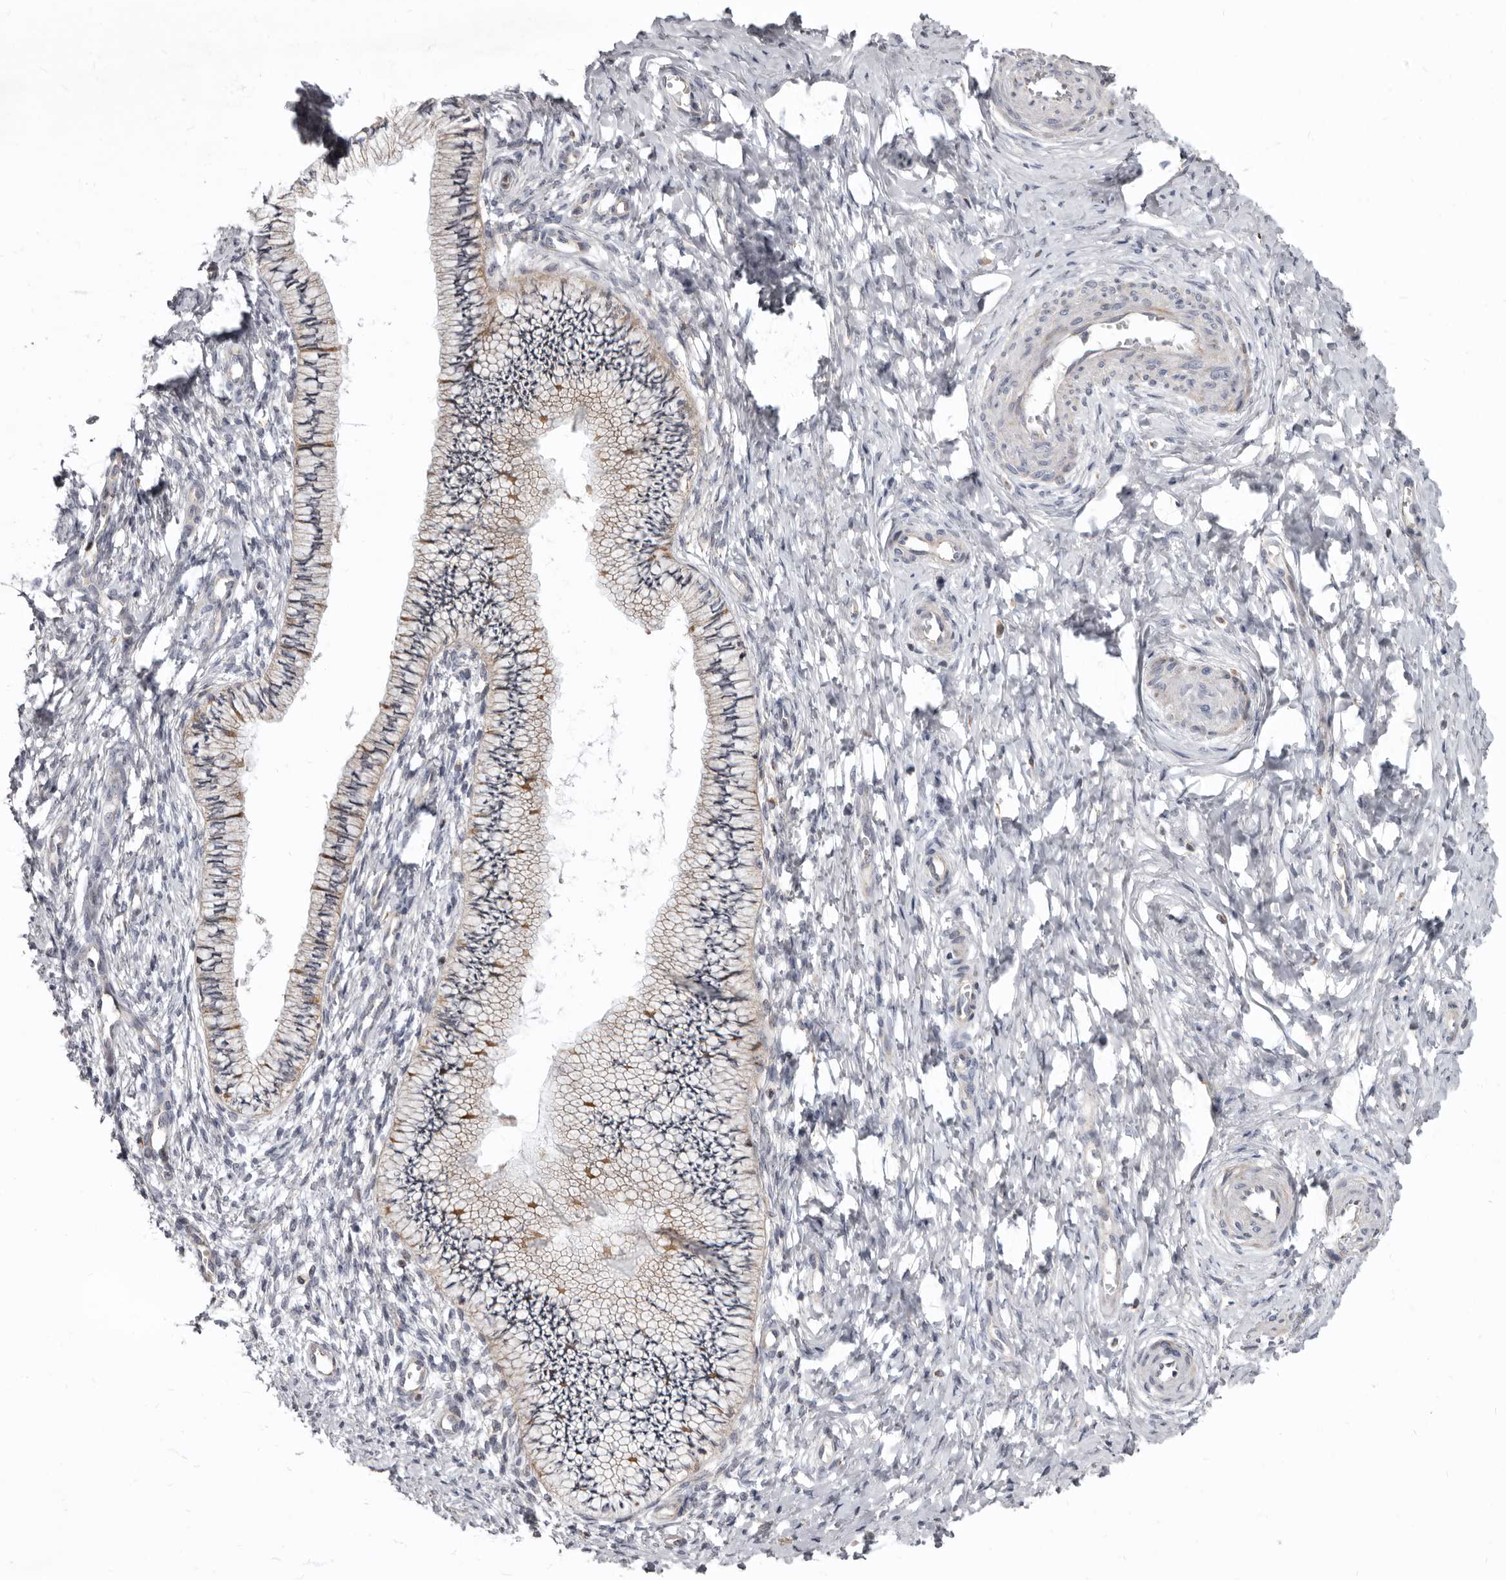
{"staining": {"intensity": "moderate", "quantity": "25%-75%", "location": "cytoplasmic/membranous"}, "tissue": "cervix", "cell_type": "Glandular cells", "image_type": "normal", "snomed": [{"axis": "morphology", "description": "Normal tissue, NOS"}, {"axis": "topography", "description": "Cervix"}], "caption": "Human cervix stained with a brown dye demonstrates moderate cytoplasmic/membranous positive expression in approximately 25%-75% of glandular cells.", "gene": "SMC4", "patient": {"sex": "female", "age": 36}}